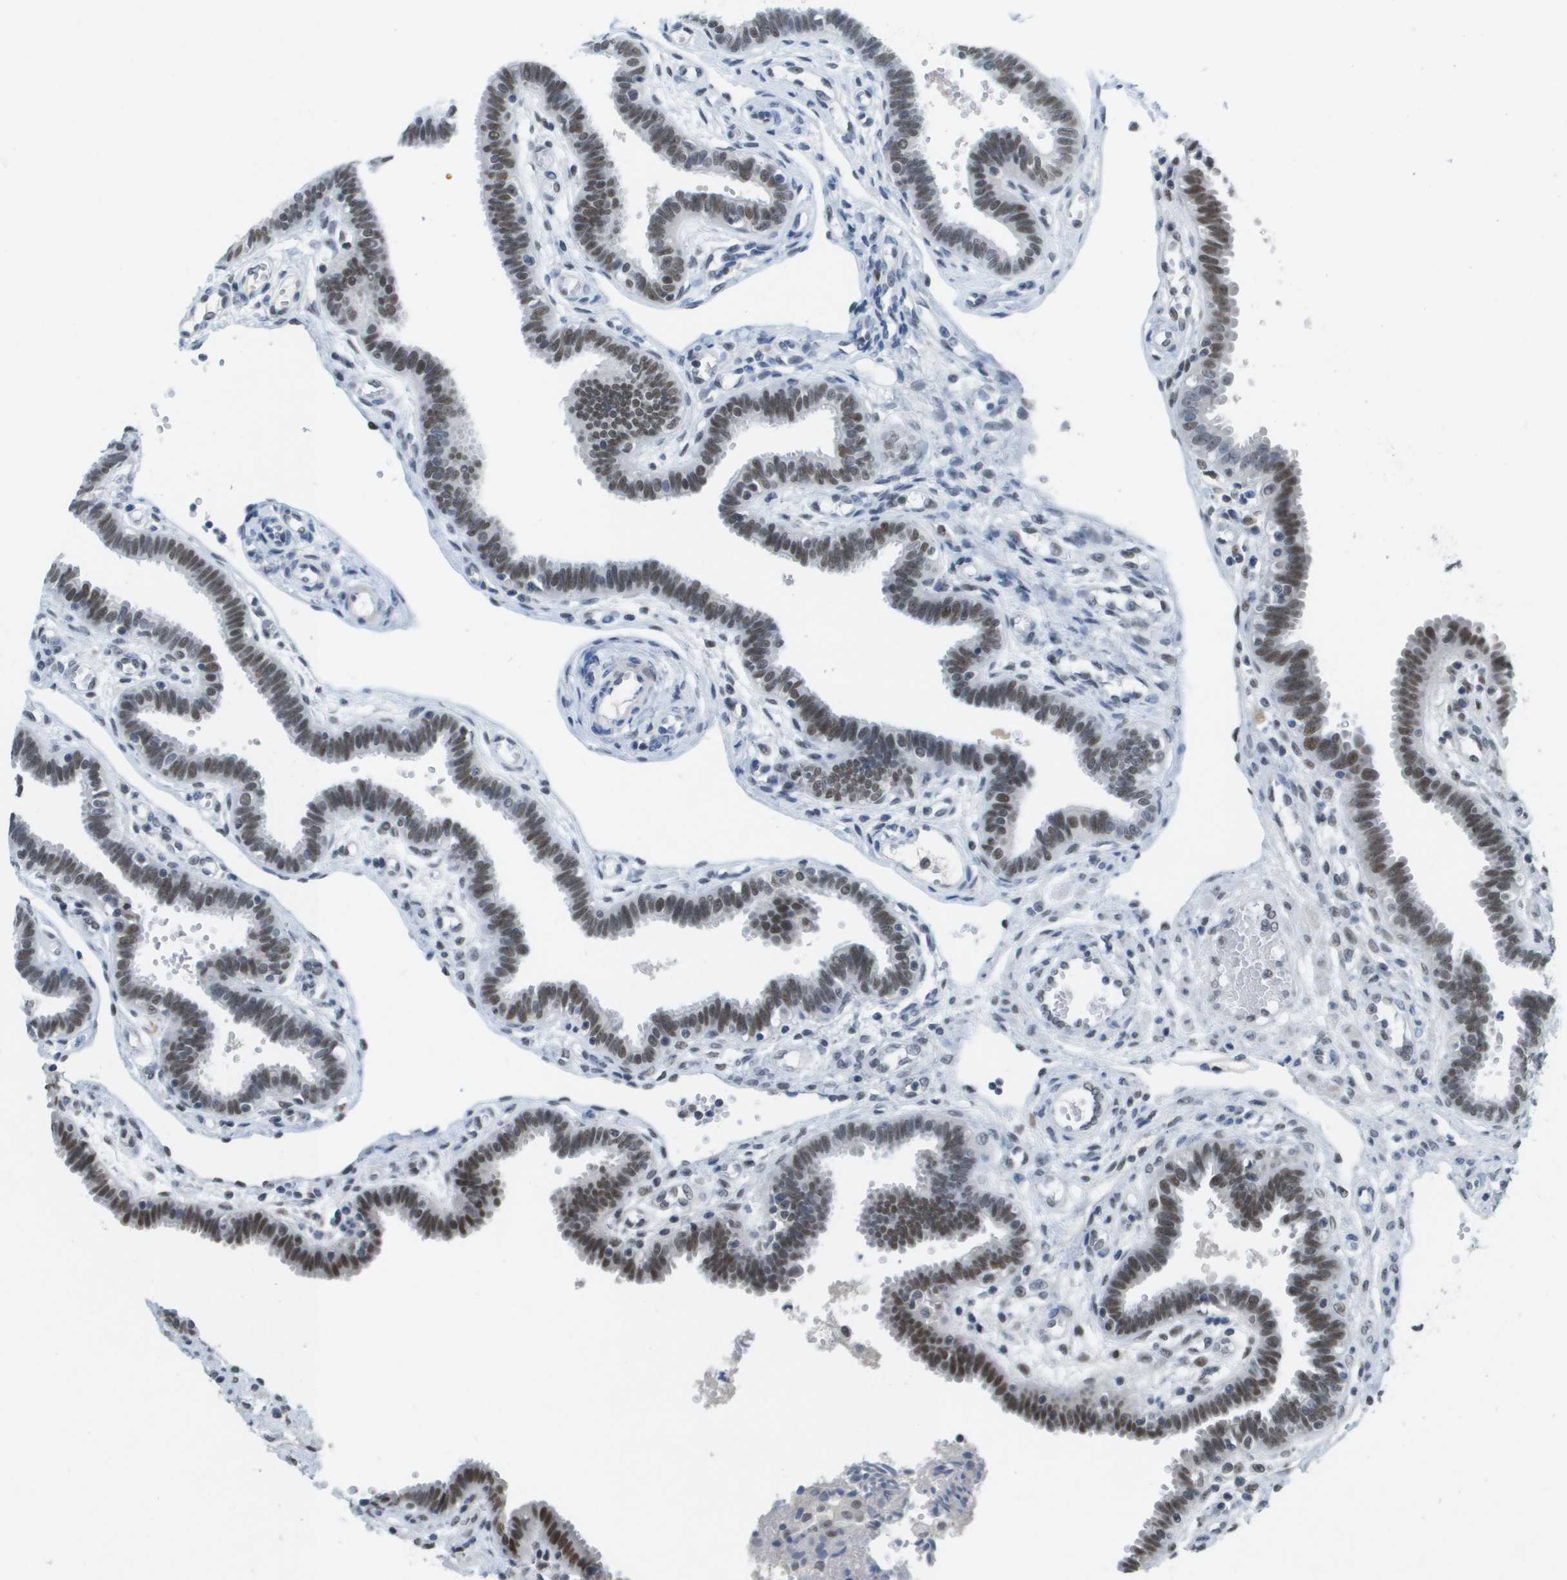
{"staining": {"intensity": "moderate", "quantity": ">75%", "location": "nuclear"}, "tissue": "fallopian tube", "cell_type": "Glandular cells", "image_type": "normal", "snomed": [{"axis": "morphology", "description": "Normal tissue, NOS"}, {"axis": "topography", "description": "Fallopian tube"}, {"axis": "topography", "description": "Placenta"}], "caption": "An immunohistochemistry (IHC) histopathology image of benign tissue is shown. Protein staining in brown labels moderate nuclear positivity in fallopian tube within glandular cells.", "gene": "TP53RK", "patient": {"sex": "female", "age": 32}}